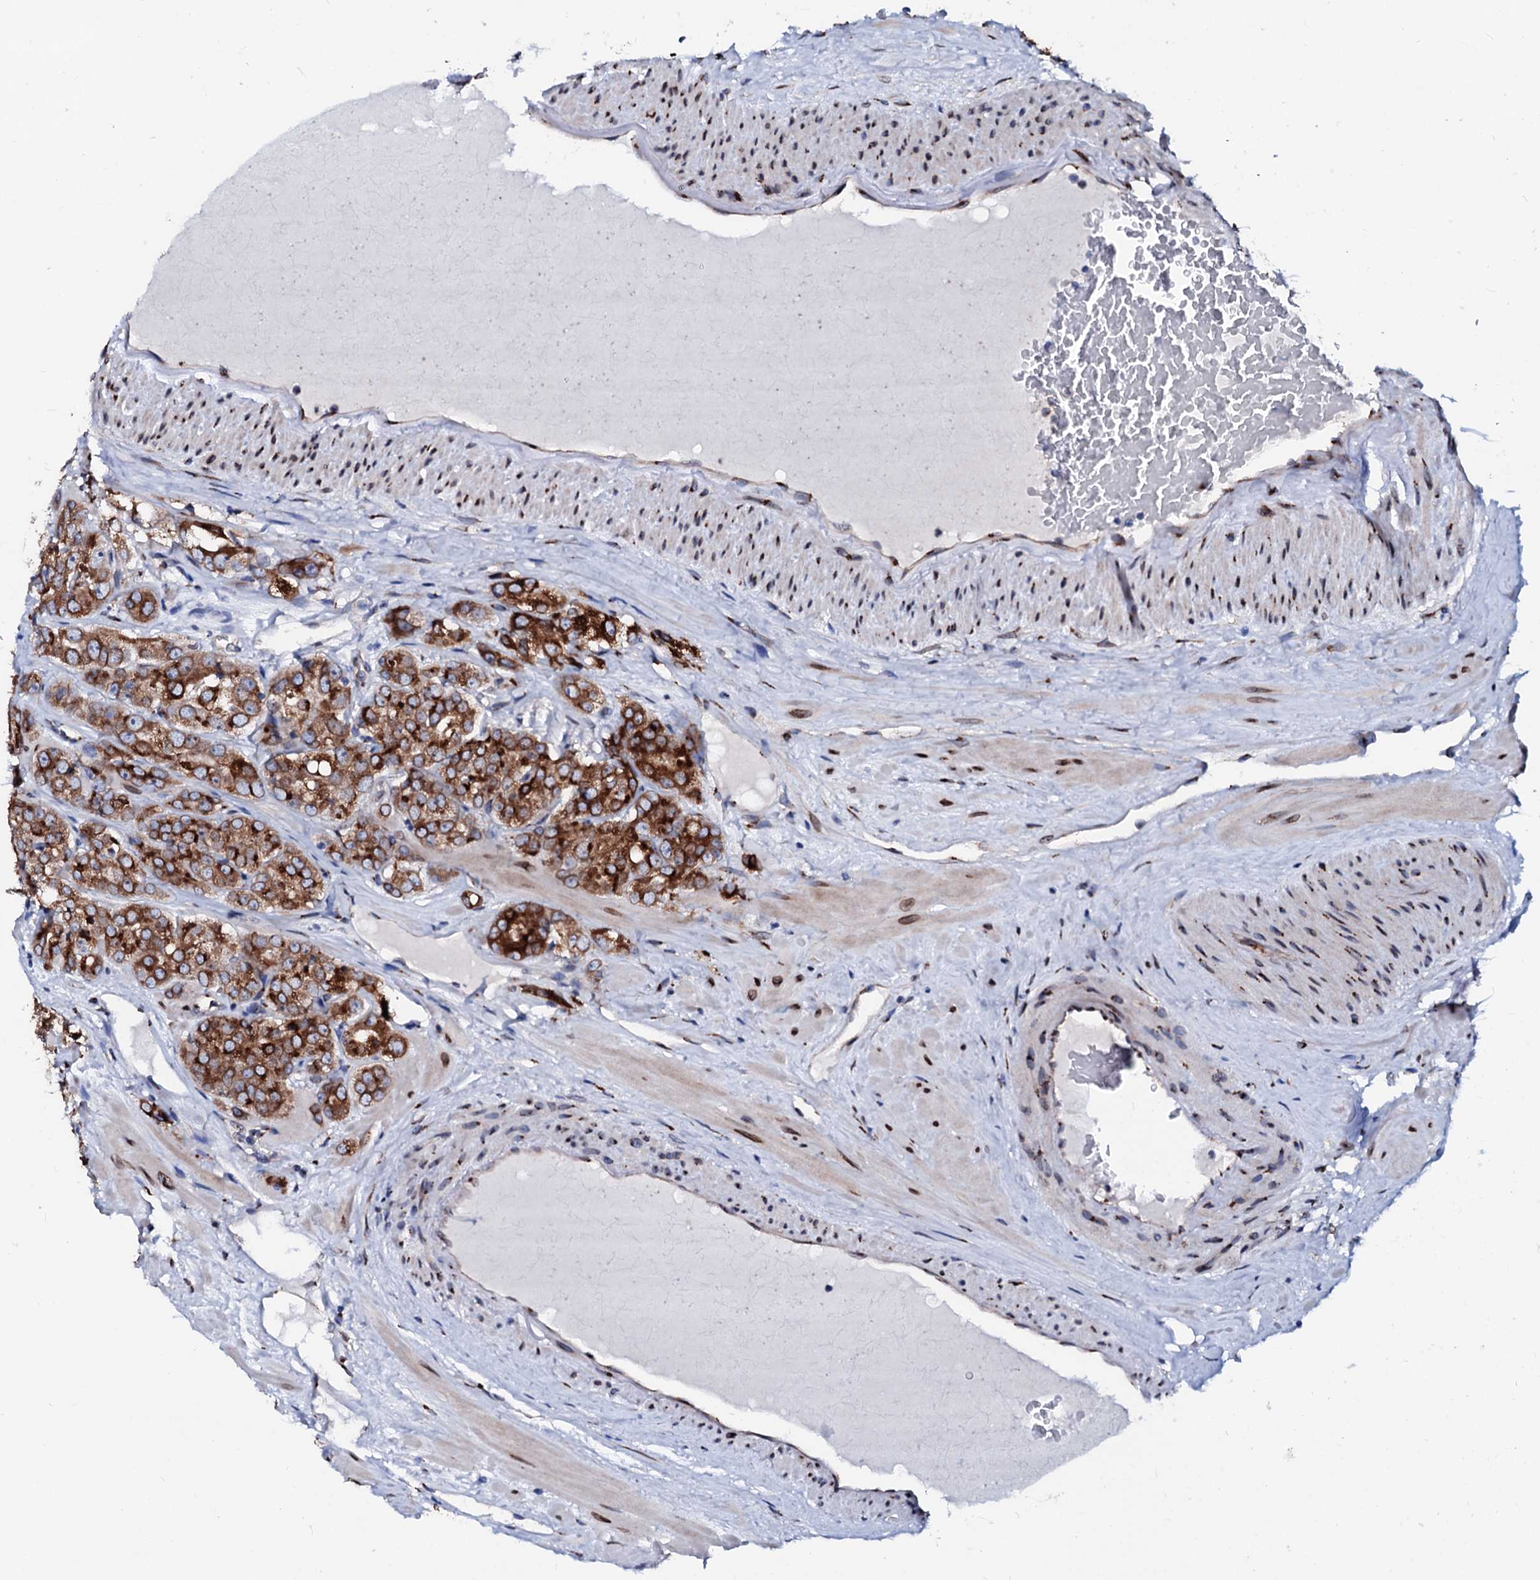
{"staining": {"intensity": "strong", "quantity": ">75%", "location": "cytoplasmic/membranous"}, "tissue": "prostate cancer", "cell_type": "Tumor cells", "image_type": "cancer", "snomed": [{"axis": "morphology", "description": "Adenocarcinoma, High grade"}, {"axis": "topography", "description": "Prostate"}], "caption": "DAB (3,3'-diaminobenzidine) immunohistochemical staining of human adenocarcinoma (high-grade) (prostate) shows strong cytoplasmic/membranous protein positivity in approximately >75% of tumor cells.", "gene": "TMCO3", "patient": {"sex": "male", "age": 65}}